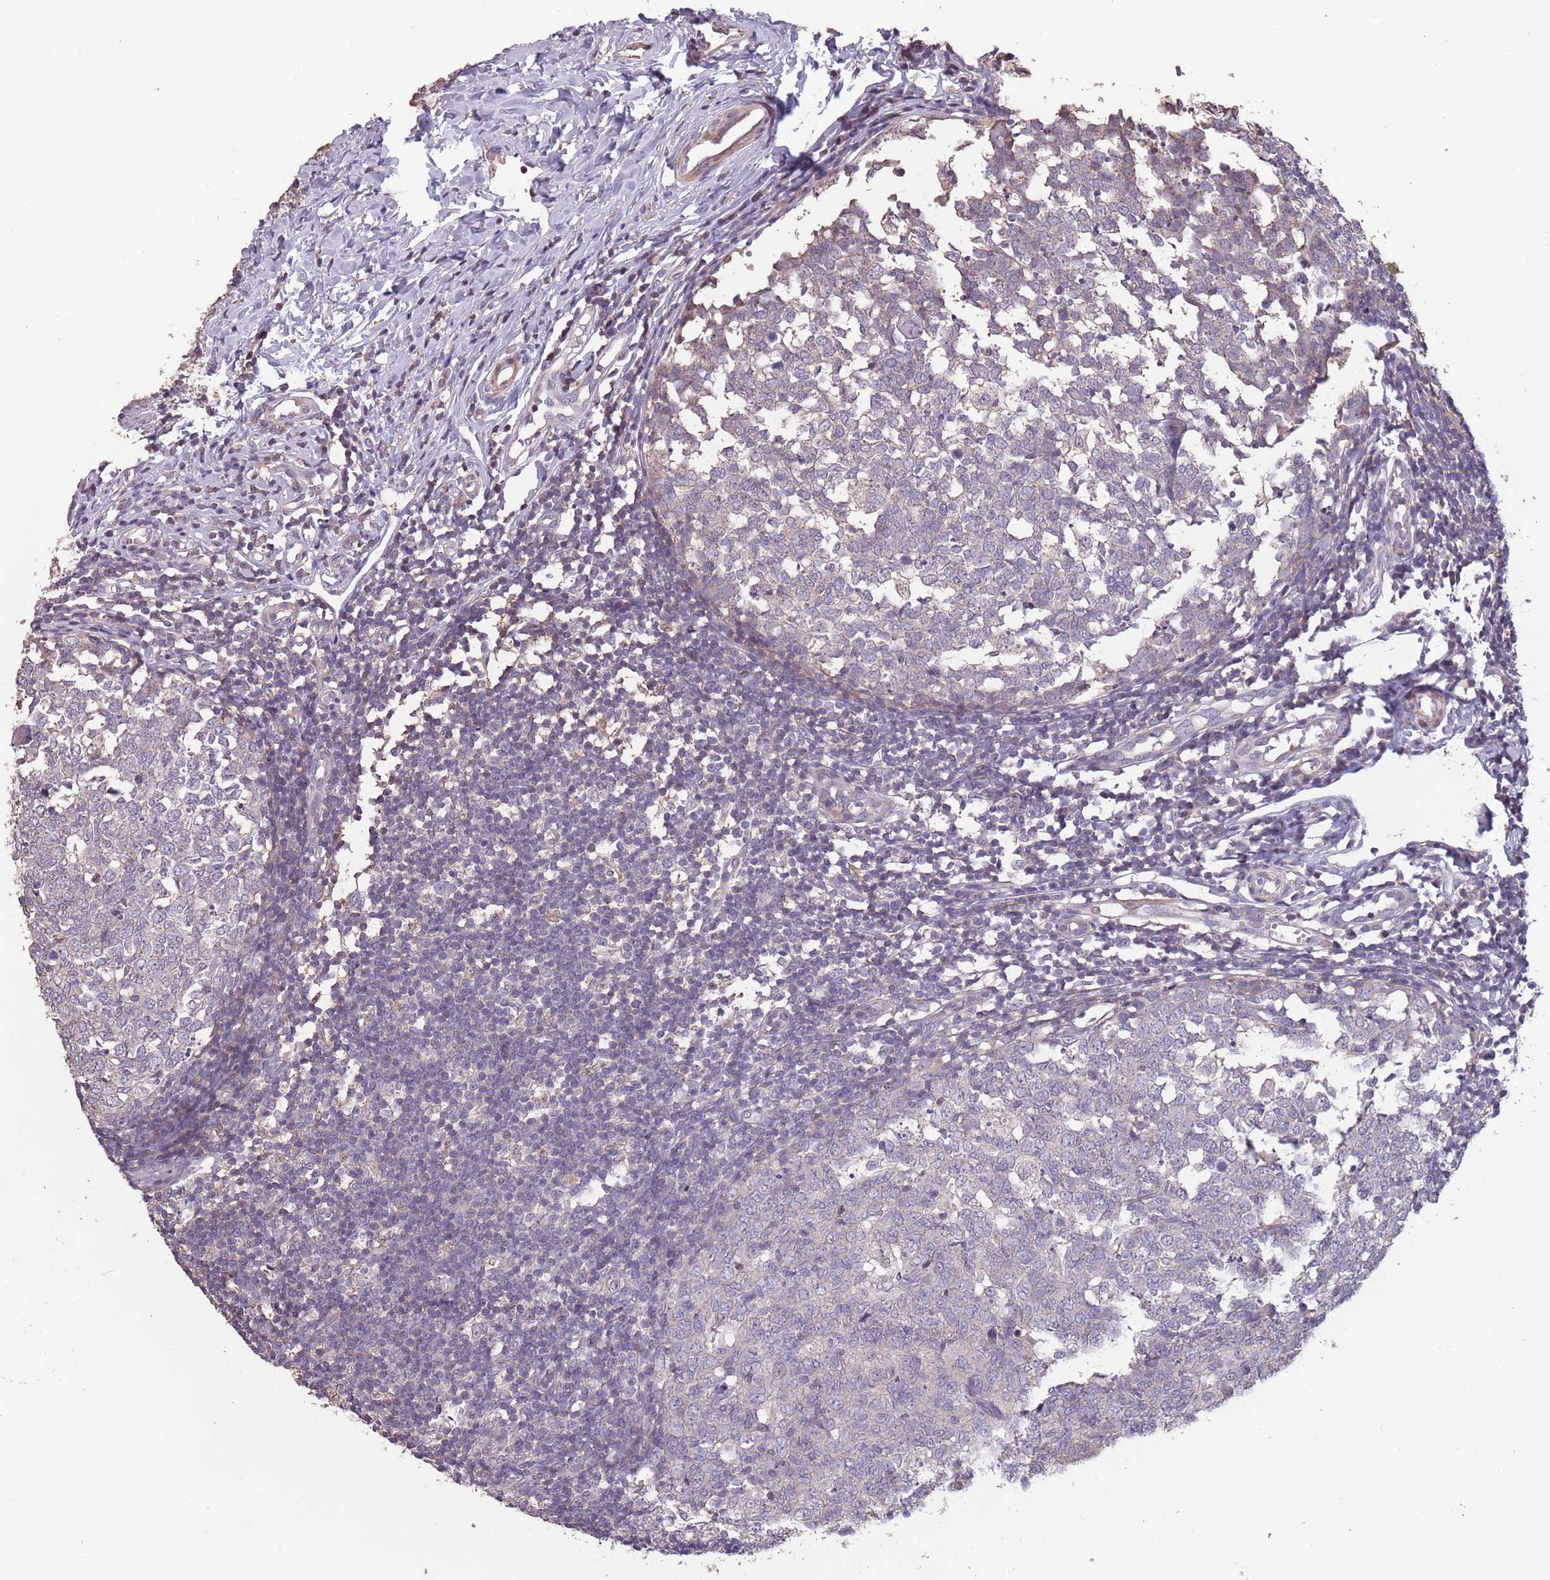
{"staining": {"intensity": "weak", "quantity": "25%-75%", "location": "cytoplasmic/membranous"}, "tissue": "appendix", "cell_type": "Glandular cells", "image_type": "normal", "snomed": [{"axis": "morphology", "description": "Normal tissue, NOS"}, {"axis": "topography", "description": "Appendix"}], "caption": "DAB immunohistochemical staining of benign appendix displays weak cytoplasmic/membranous protein expression in approximately 25%-75% of glandular cells.", "gene": "MBD3L1", "patient": {"sex": "male", "age": 14}}